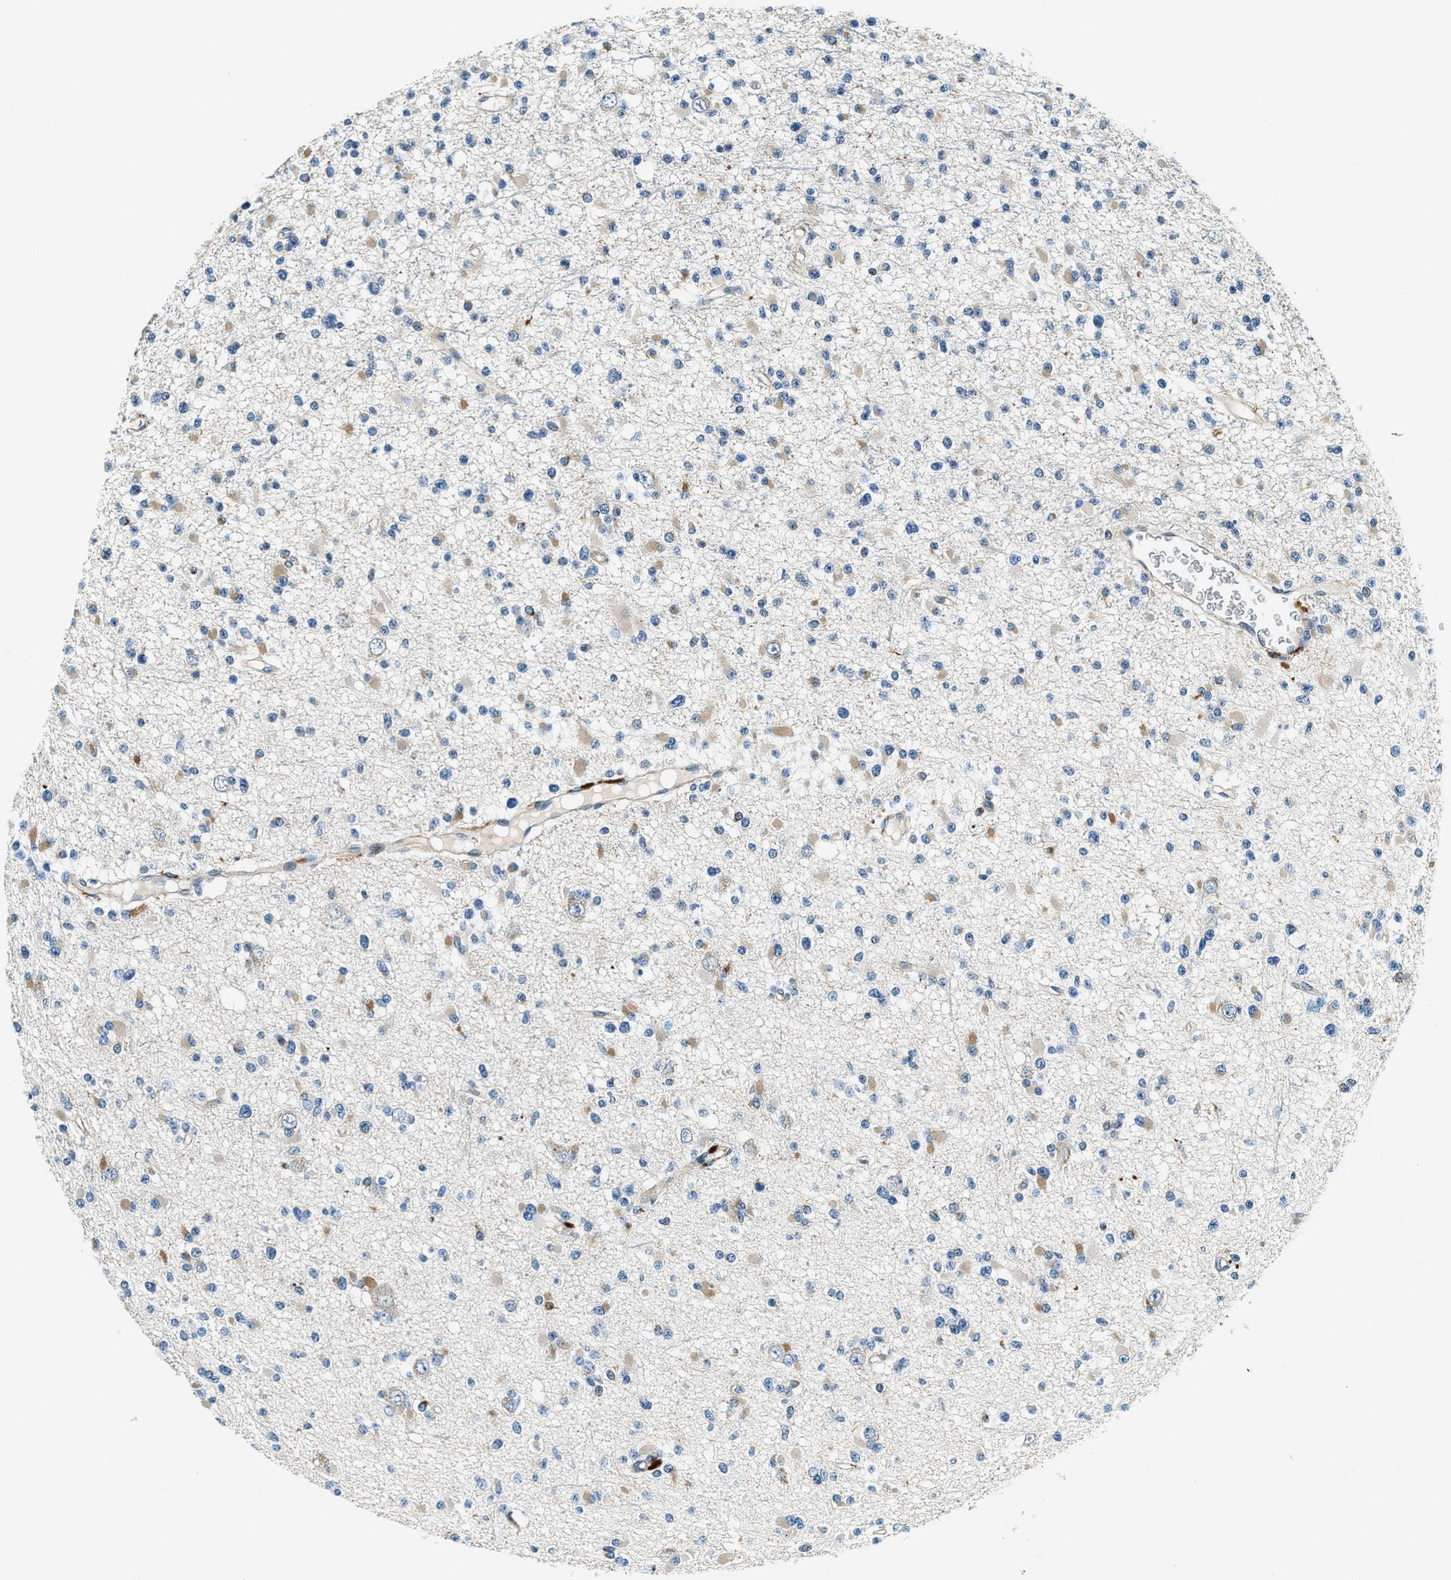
{"staining": {"intensity": "negative", "quantity": "none", "location": "none"}, "tissue": "glioma", "cell_type": "Tumor cells", "image_type": "cancer", "snomed": [{"axis": "morphology", "description": "Glioma, malignant, Low grade"}, {"axis": "topography", "description": "Brain"}], "caption": "This is an immunohistochemistry (IHC) micrograph of malignant glioma (low-grade). There is no positivity in tumor cells.", "gene": "C2orf66", "patient": {"sex": "female", "age": 22}}